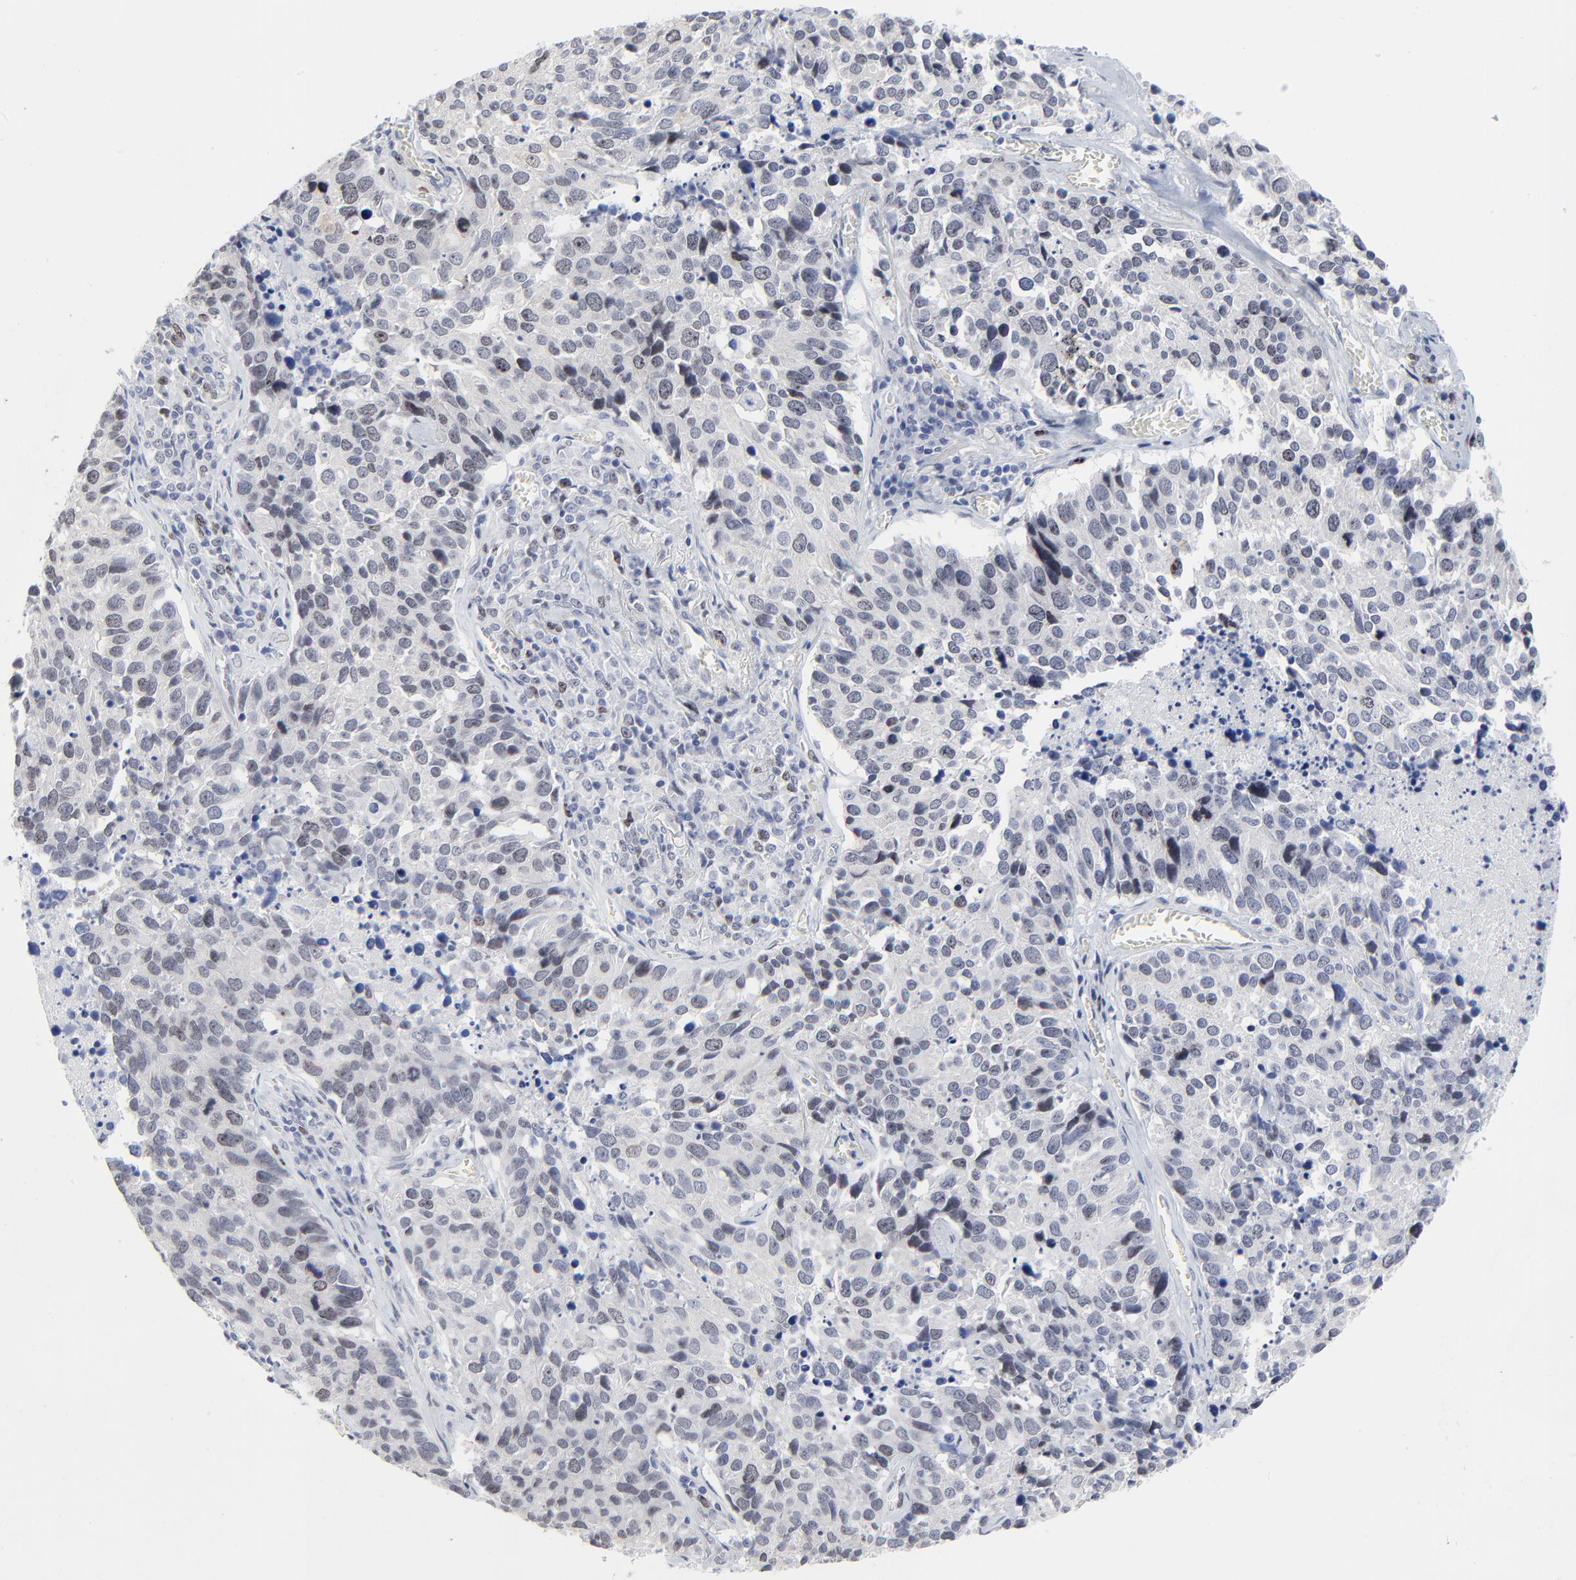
{"staining": {"intensity": "weak", "quantity": "<25%", "location": "nuclear"}, "tissue": "lung cancer", "cell_type": "Tumor cells", "image_type": "cancer", "snomed": [{"axis": "morphology", "description": "Neoplasm, malignant, NOS"}, {"axis": "topography", "description": "Lung"}], "caption": "An immunohistochemistry (IHC) micrograph of neoplasm (malignant) (lung) is shown. There is no staining in tumor cells of neoplasm (malignant) (lung).", "gene": "ZNF589", "patient": {"sex": "female", "age": 76}}